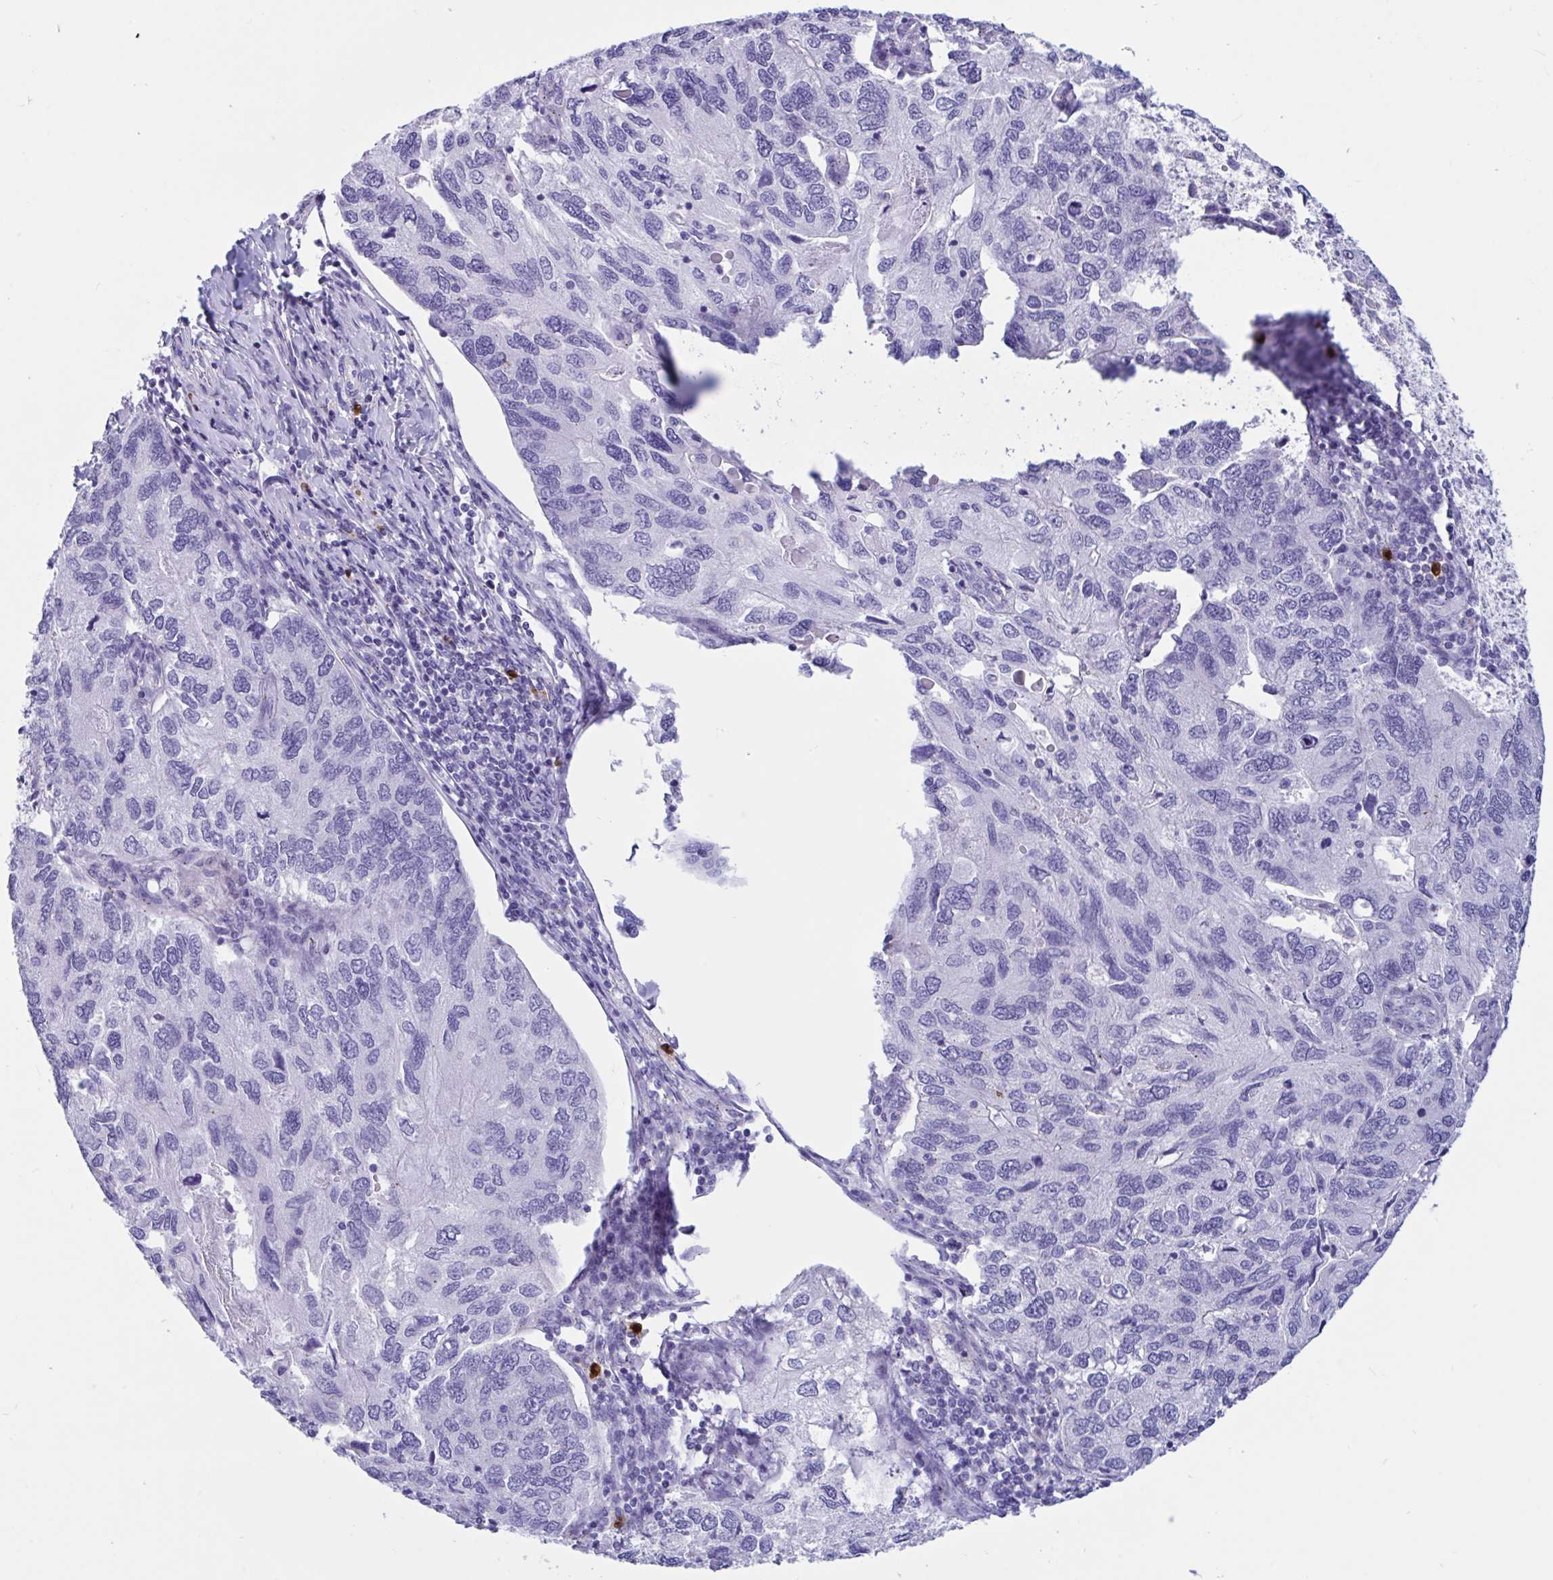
{"staining": {"intensity": "negative", "quantity": "none", "location": "none"}, "tissue": "endometrial cancer", "cell_type": "Tumor cells", "image_type": "cancer", "snomed": [{"axis": "morphology", "description": "Carcinoma, NOS"}, {"axis": "topography", "description": "Uterus"}], "caption": "Photomicrograph shows no protein staining in tumor cells of endometrial cancer tissue.", "gene": "RNASE3", "patient": {"sex": "female", "age": 76}}